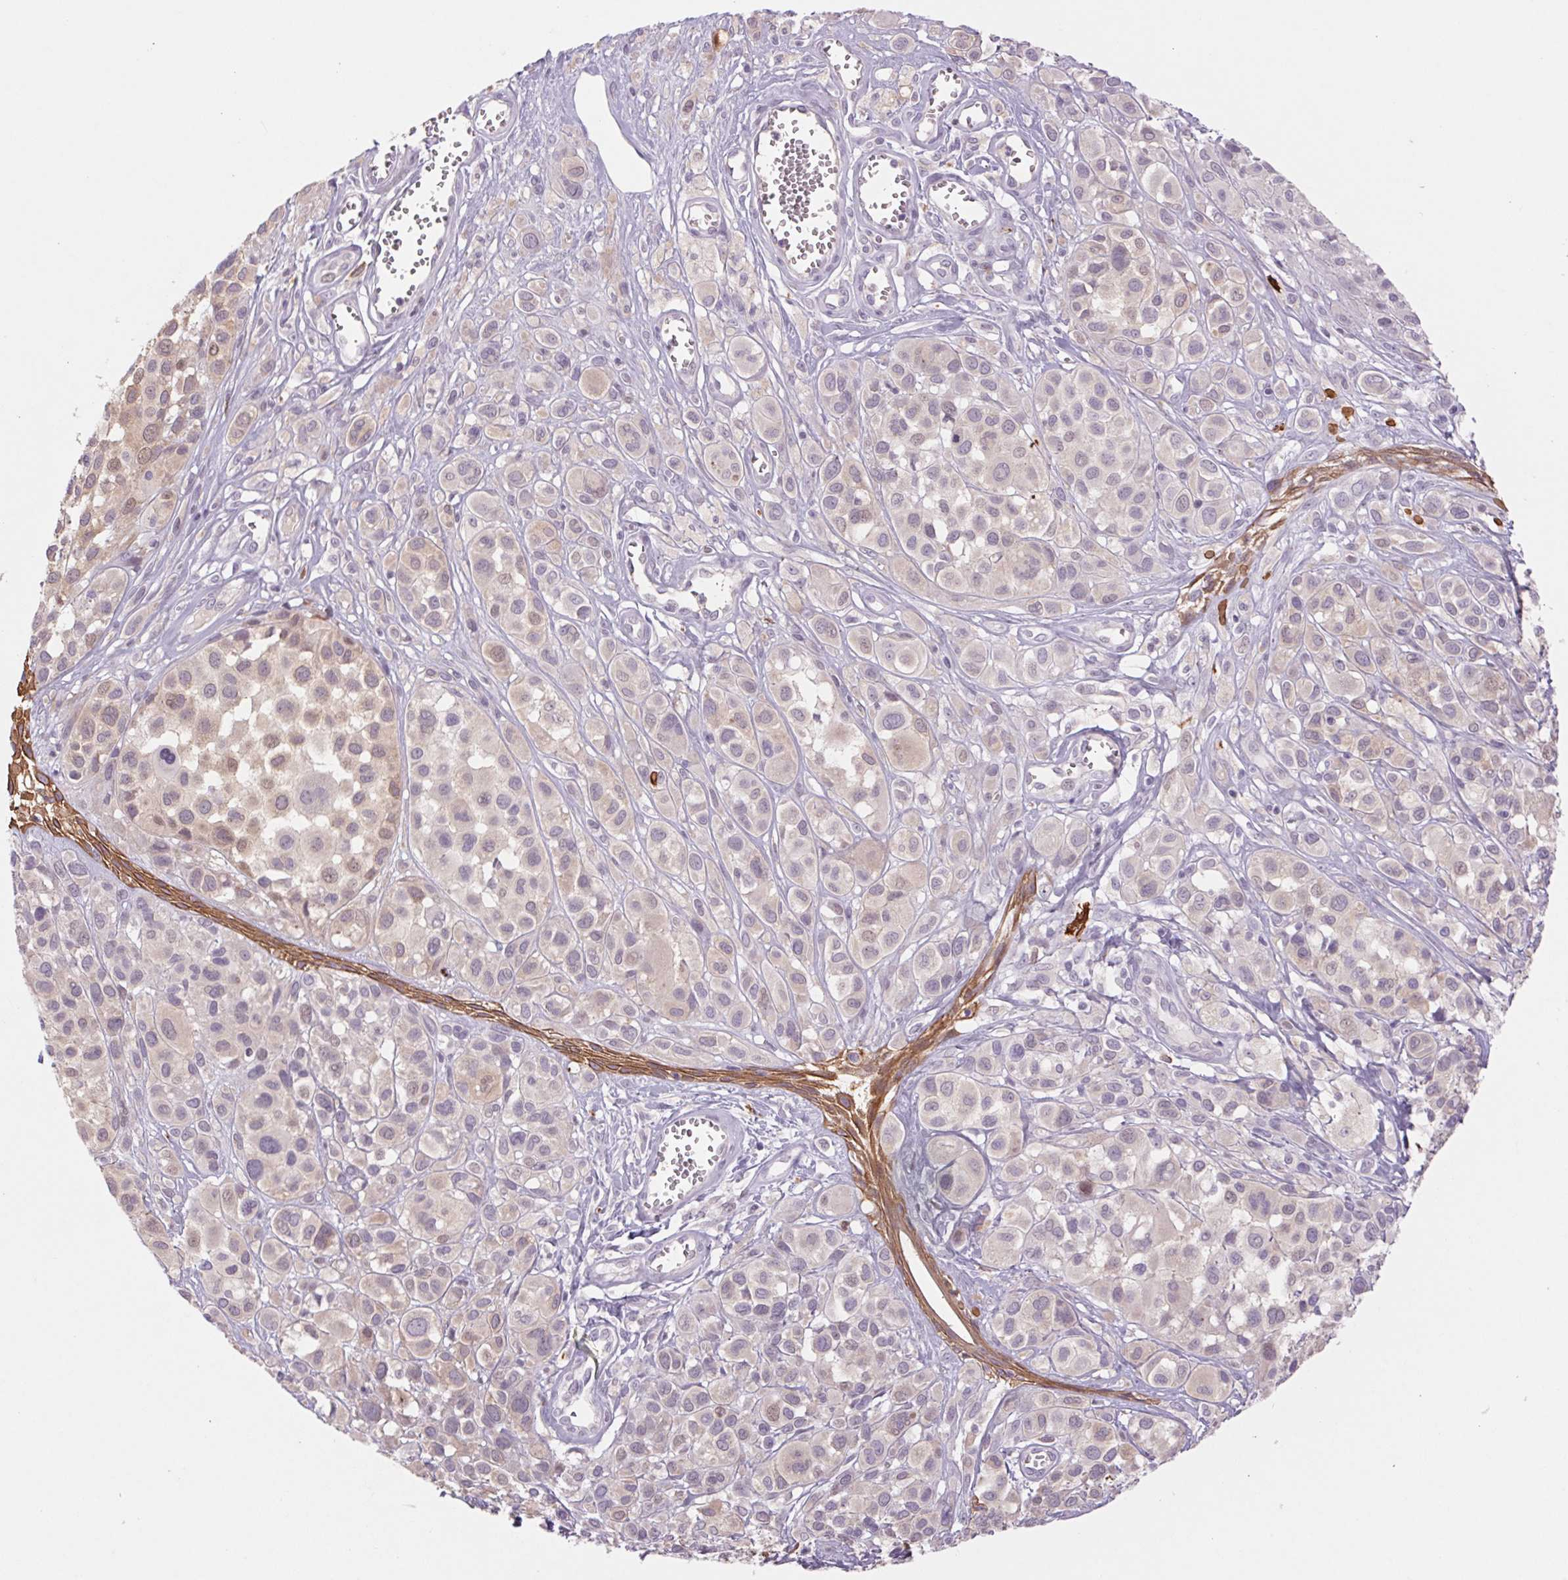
{"staining": {"intensity": "negative", "quantity": "none", "location": "none"}, "tissue": "melanoma", "cell_type": "Tumor cells", "image_type": "cancer", "snomed": [{"axis": "morphology", "description": "Malignant melanoma, NOS"}, {"axis": "topography", "description": "Skin"}], "caption": "Immunohistochemistry micrograph of malignant melanoma stained for a protein (brown), which shows no expression in tumor cells. (IHC, brightfield microscopy, high magnification).", "gene": "KRT1", "patient": {"sex": "male", "age": 77}}